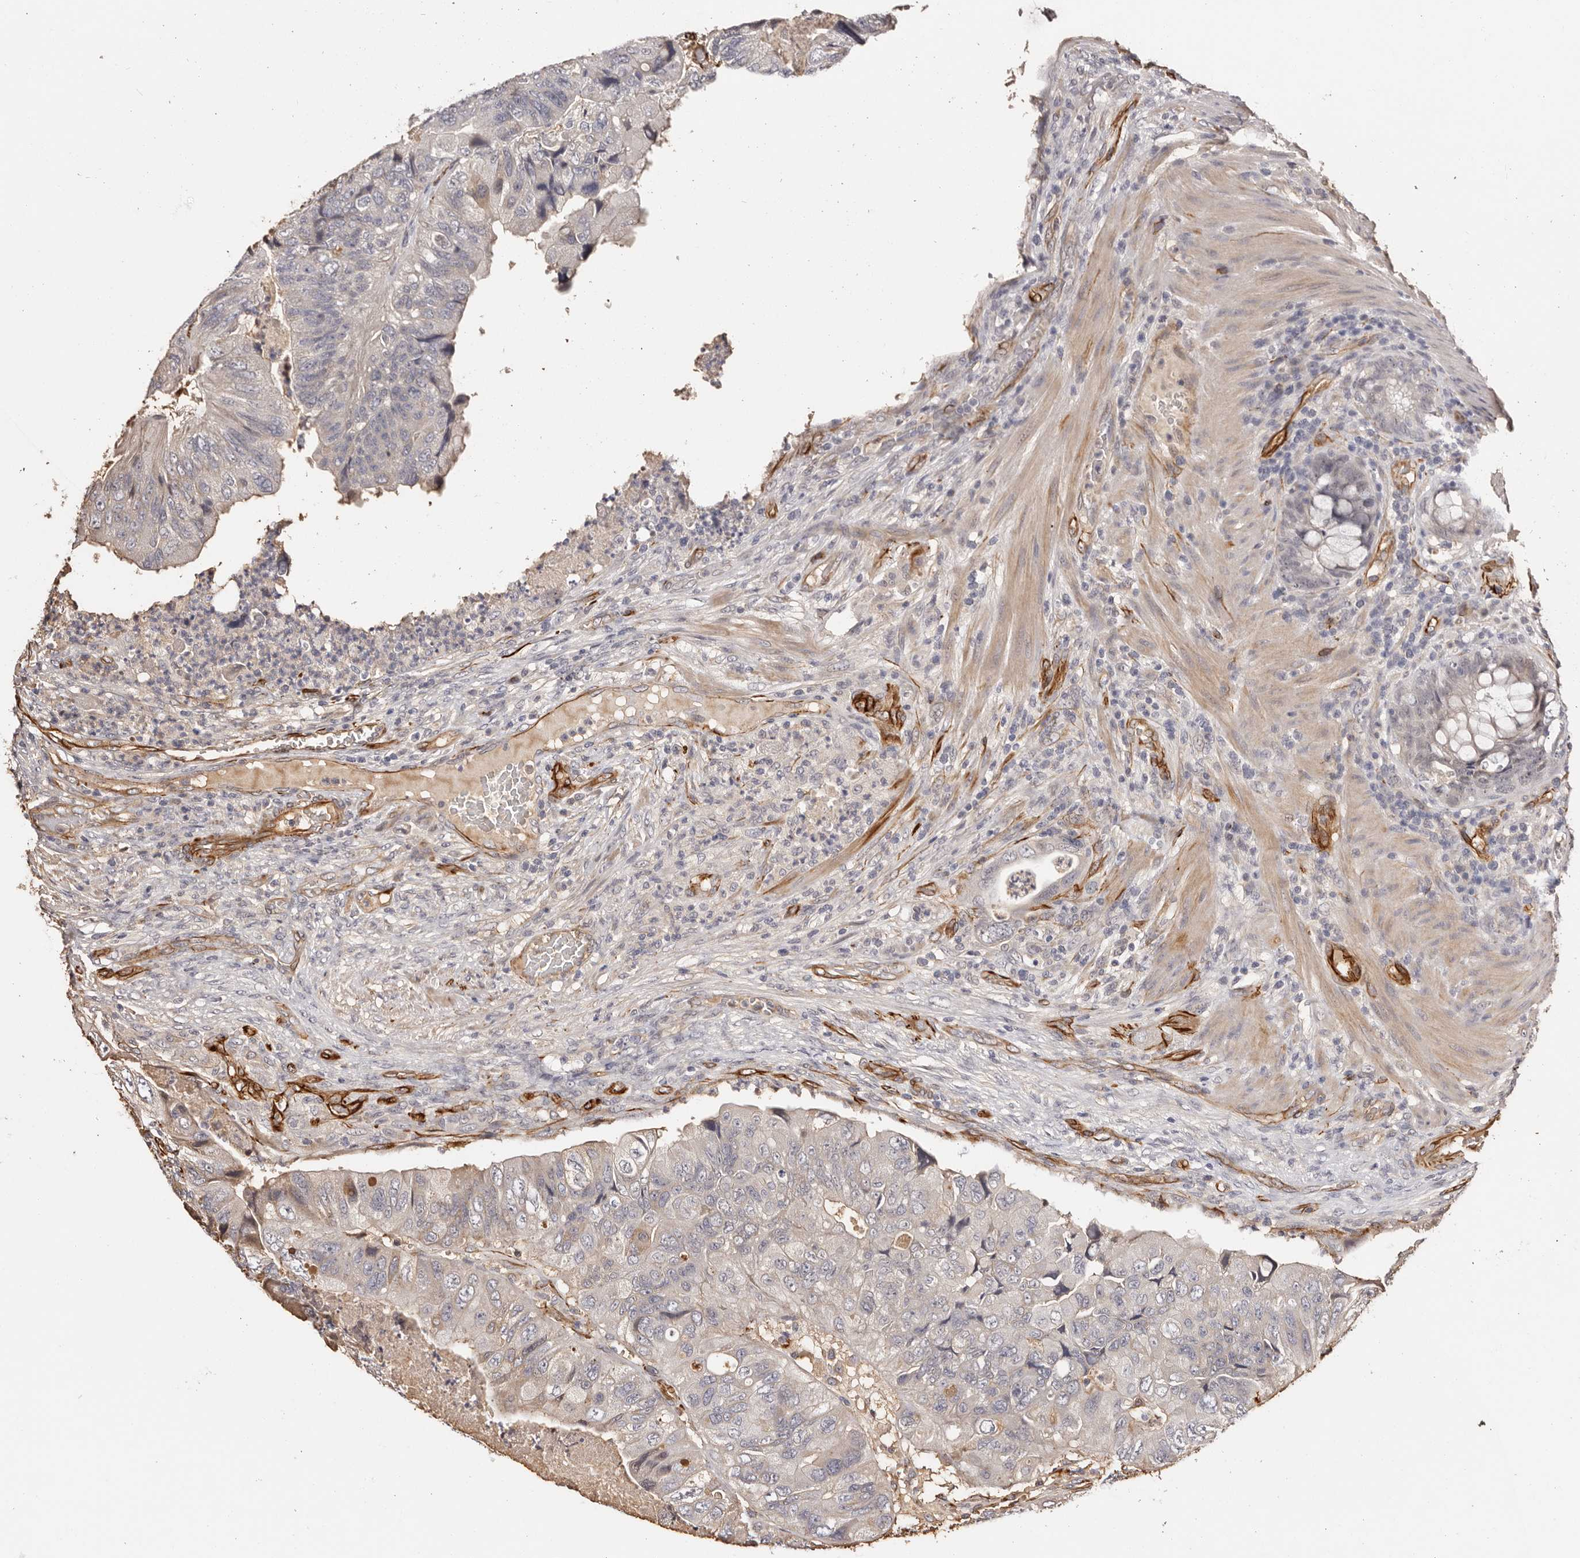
{"staining": {"intensity": "negative", "quantity": "none", "location": "none"}, "tissue": "colorectal cancer", "cell_type": "Tumor cells", "image_type": "cancer", "snomed": [{"axis": "morphology", "description": "Adenocarcinoma, NOS"}, {"axis": "topography", "description": "Rectum"}], "caption": "DAB (3,3'-diaminobenzidine) immunohistochemical staining of adenocarcinoma (colorectal) reveals no significant expression in tumor cells.", "gene": "ZNF557", "patient": {"sex": "male", "age": 63}}